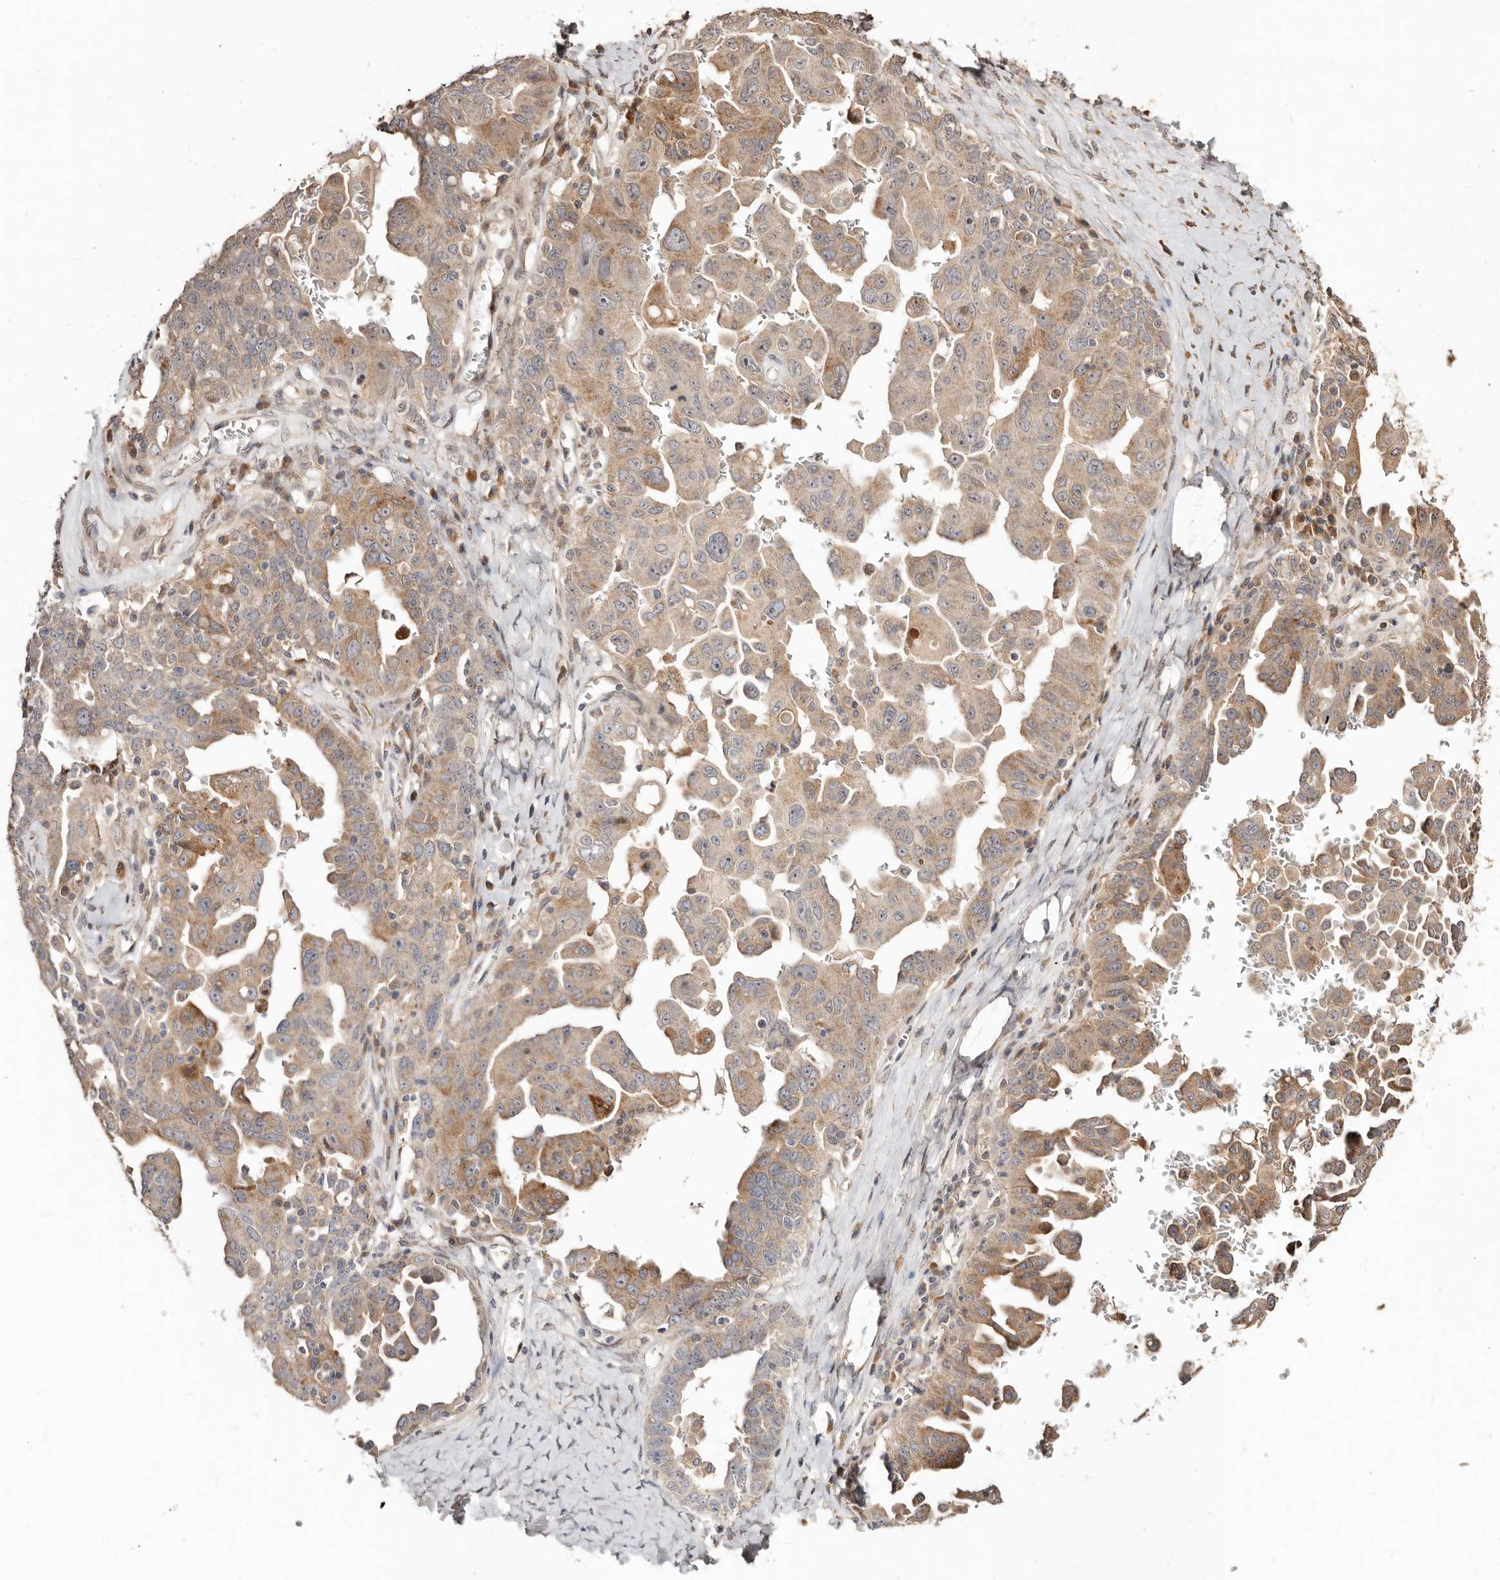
{"staining": {"intensity": "moderate", "quantity": "<25%", "location": "cytoplasmic/membranous"}, "tissue": "ovarian cancer", "cell_type": "Tumor cells", "image_type": "cancer", "snomed": [{"axis": "morphology", "description": "Carcinoma, endometroid"}, {"axis": "topography", "description": "Ovary"}], "caption": "Tumor cells exhibit low levels of moderate cytoplasmic/membranous expression in about <25% of cells in ovarian endometroid carcinoma. The protein of interest is stained brown, and the nuclei are stained in blue (DAB IHC with brightfield microscopy, high magnification).", "gene": "APOL6", "patient": {"sex": "female", "age": 62}}